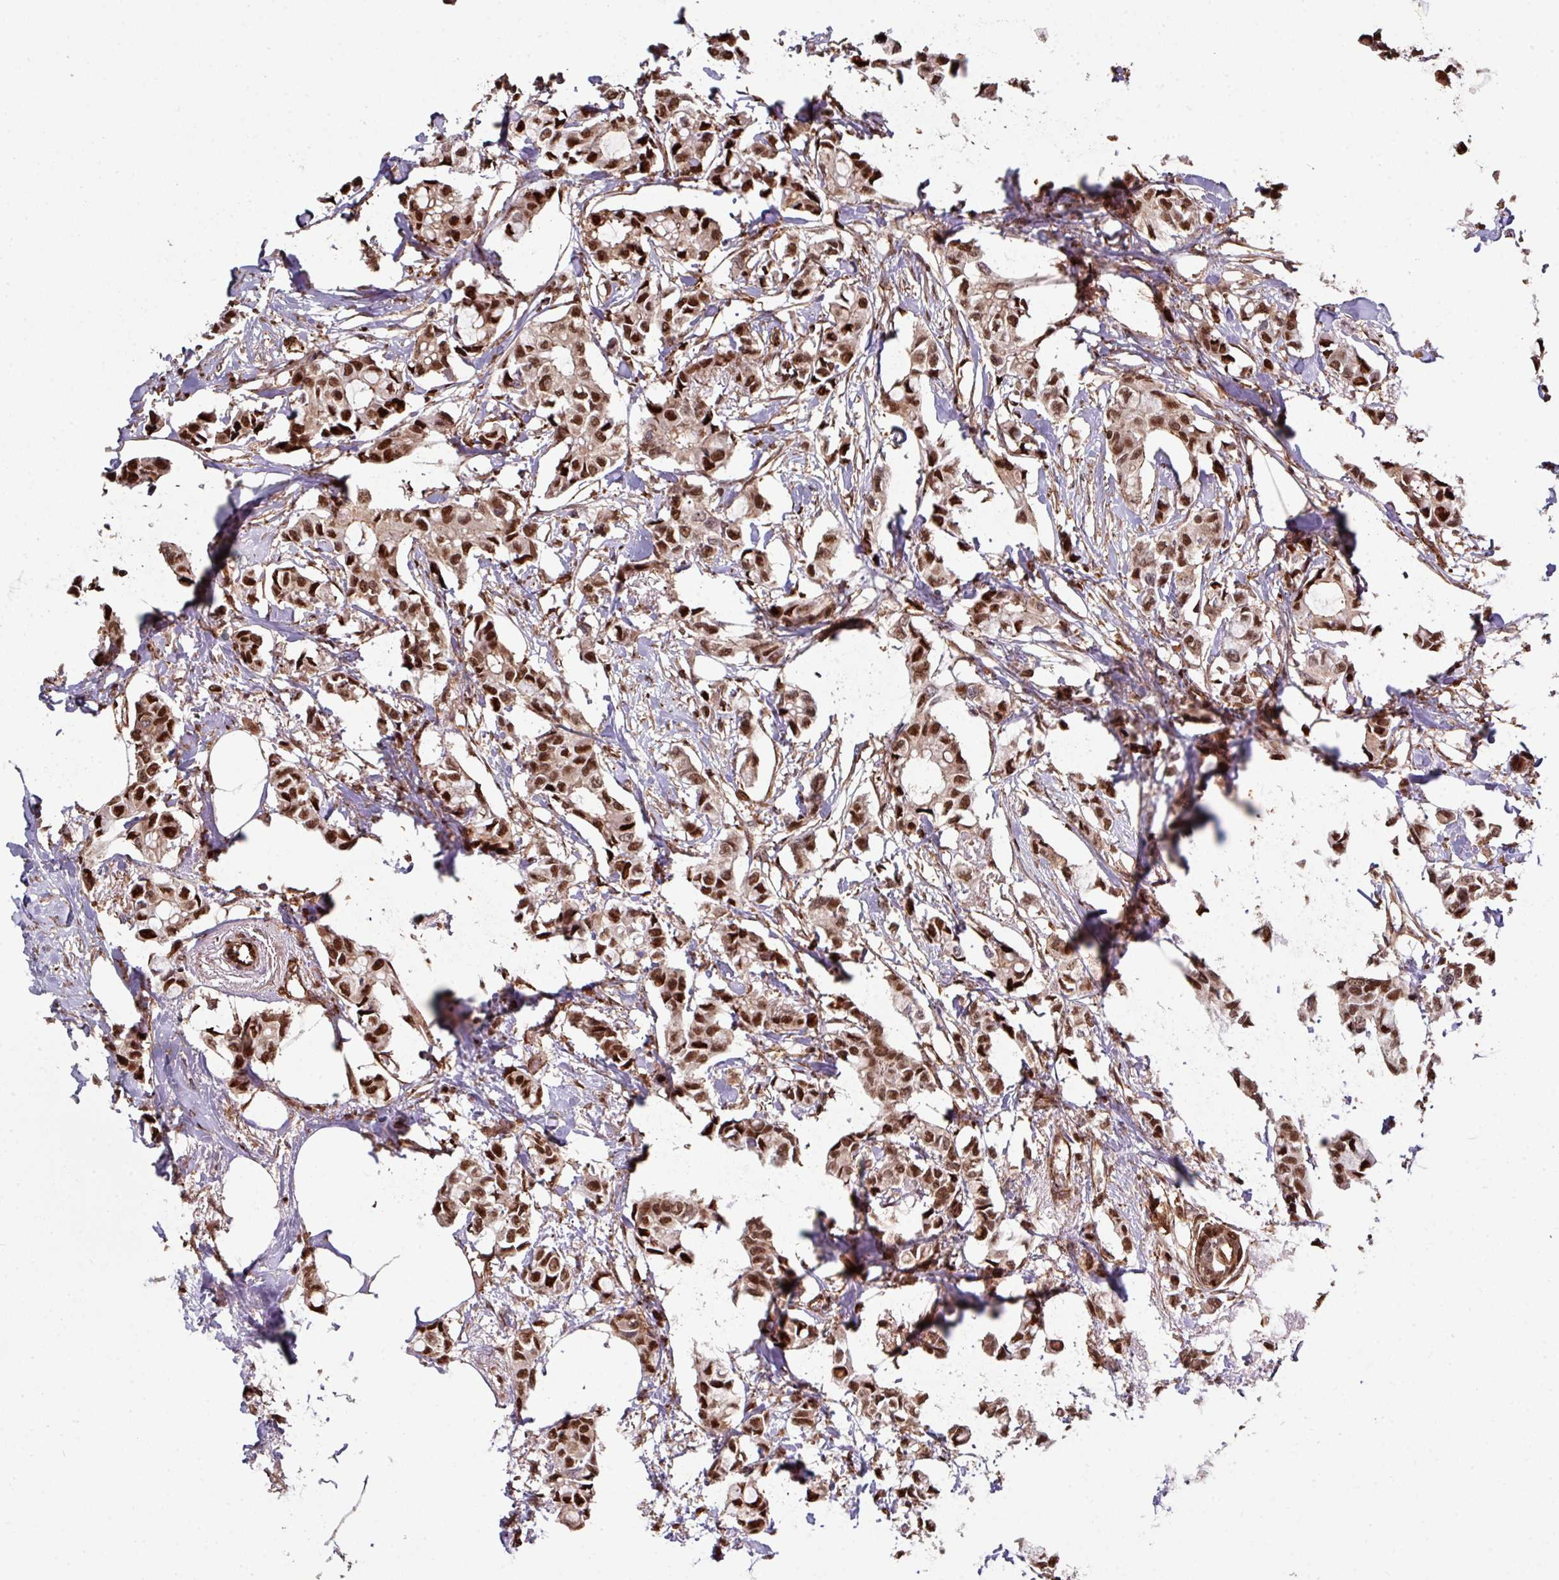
{"staining": {"intensity": "strong", "quantity": ">75%", "location": "nuclear"}, "tissue": "breast cancer", "cell_type": "Tumor cells", "image_type": "cancer", "snomed": [{"axis": "morphology", "description": "Duct carcinoma"}, {"axis": "topography", "description": "Breast"}], "caption": "The photomicrograph displays immunohistochemical staining of breast infiltrating ductal carcinoma. There is strong nuclear positivity is identified in about >75% of tumor cells.", "gene": "ANO9", "patient": {"sex": "female", "age": 73}}